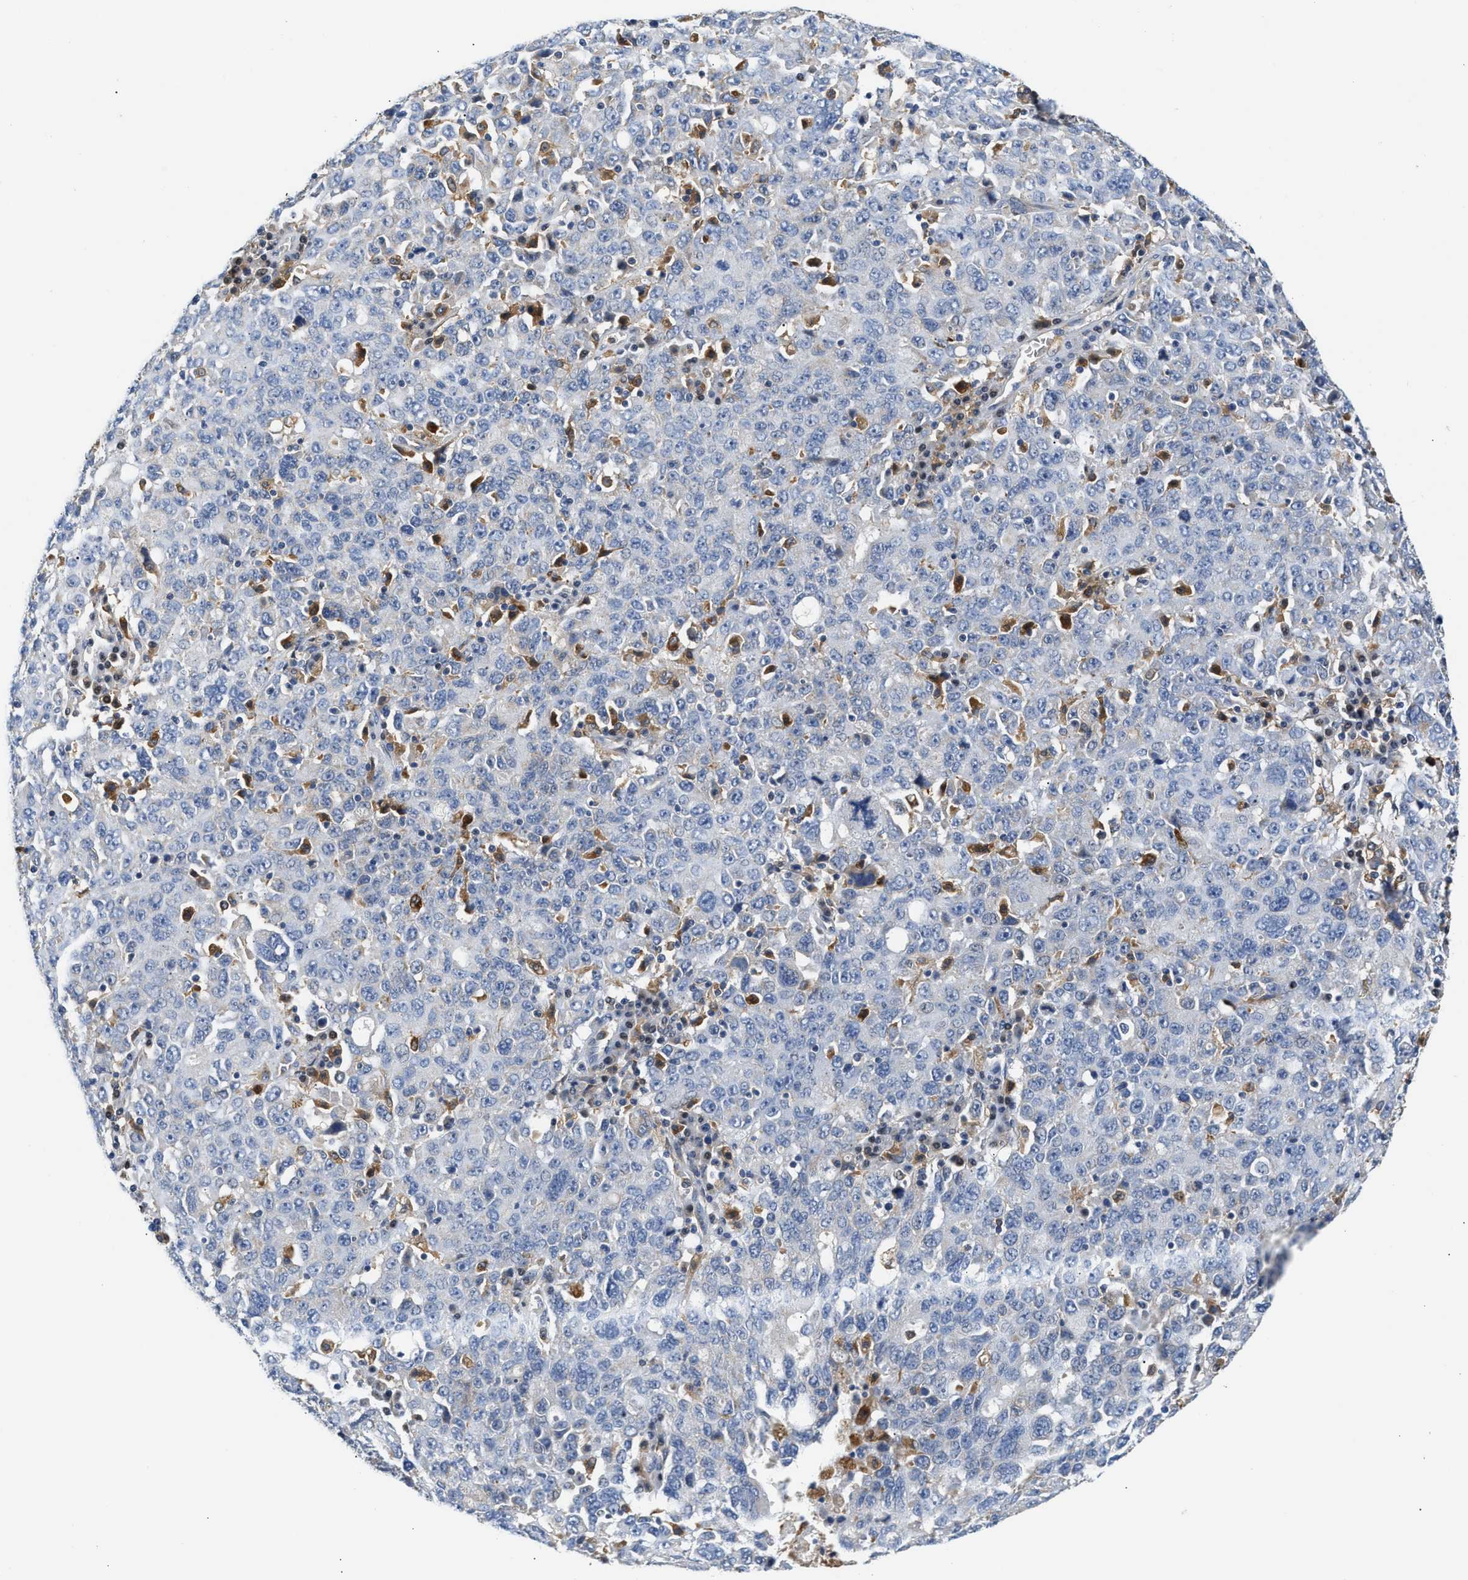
{"staining": {"intensity": "negative", "quantity": "none", "location": "none"}, "tissue": "ovarian cancer", "cell_type": "Tumor cells", "image_type": "cancer", "snomed": [{"axis": "morphology", "description": "Carcinoma, endometroid"}, {"axis": "topography", "description": "Ovary"}], "caption": "DAB (3,3'-diaminobenzidine) immunohistochemical staining of human endometroid carcinoma (ovarian) reveals no significant staining in tumor cells.", "gene": "RAB31", "patient": {"sex": "female", "age": 62}}